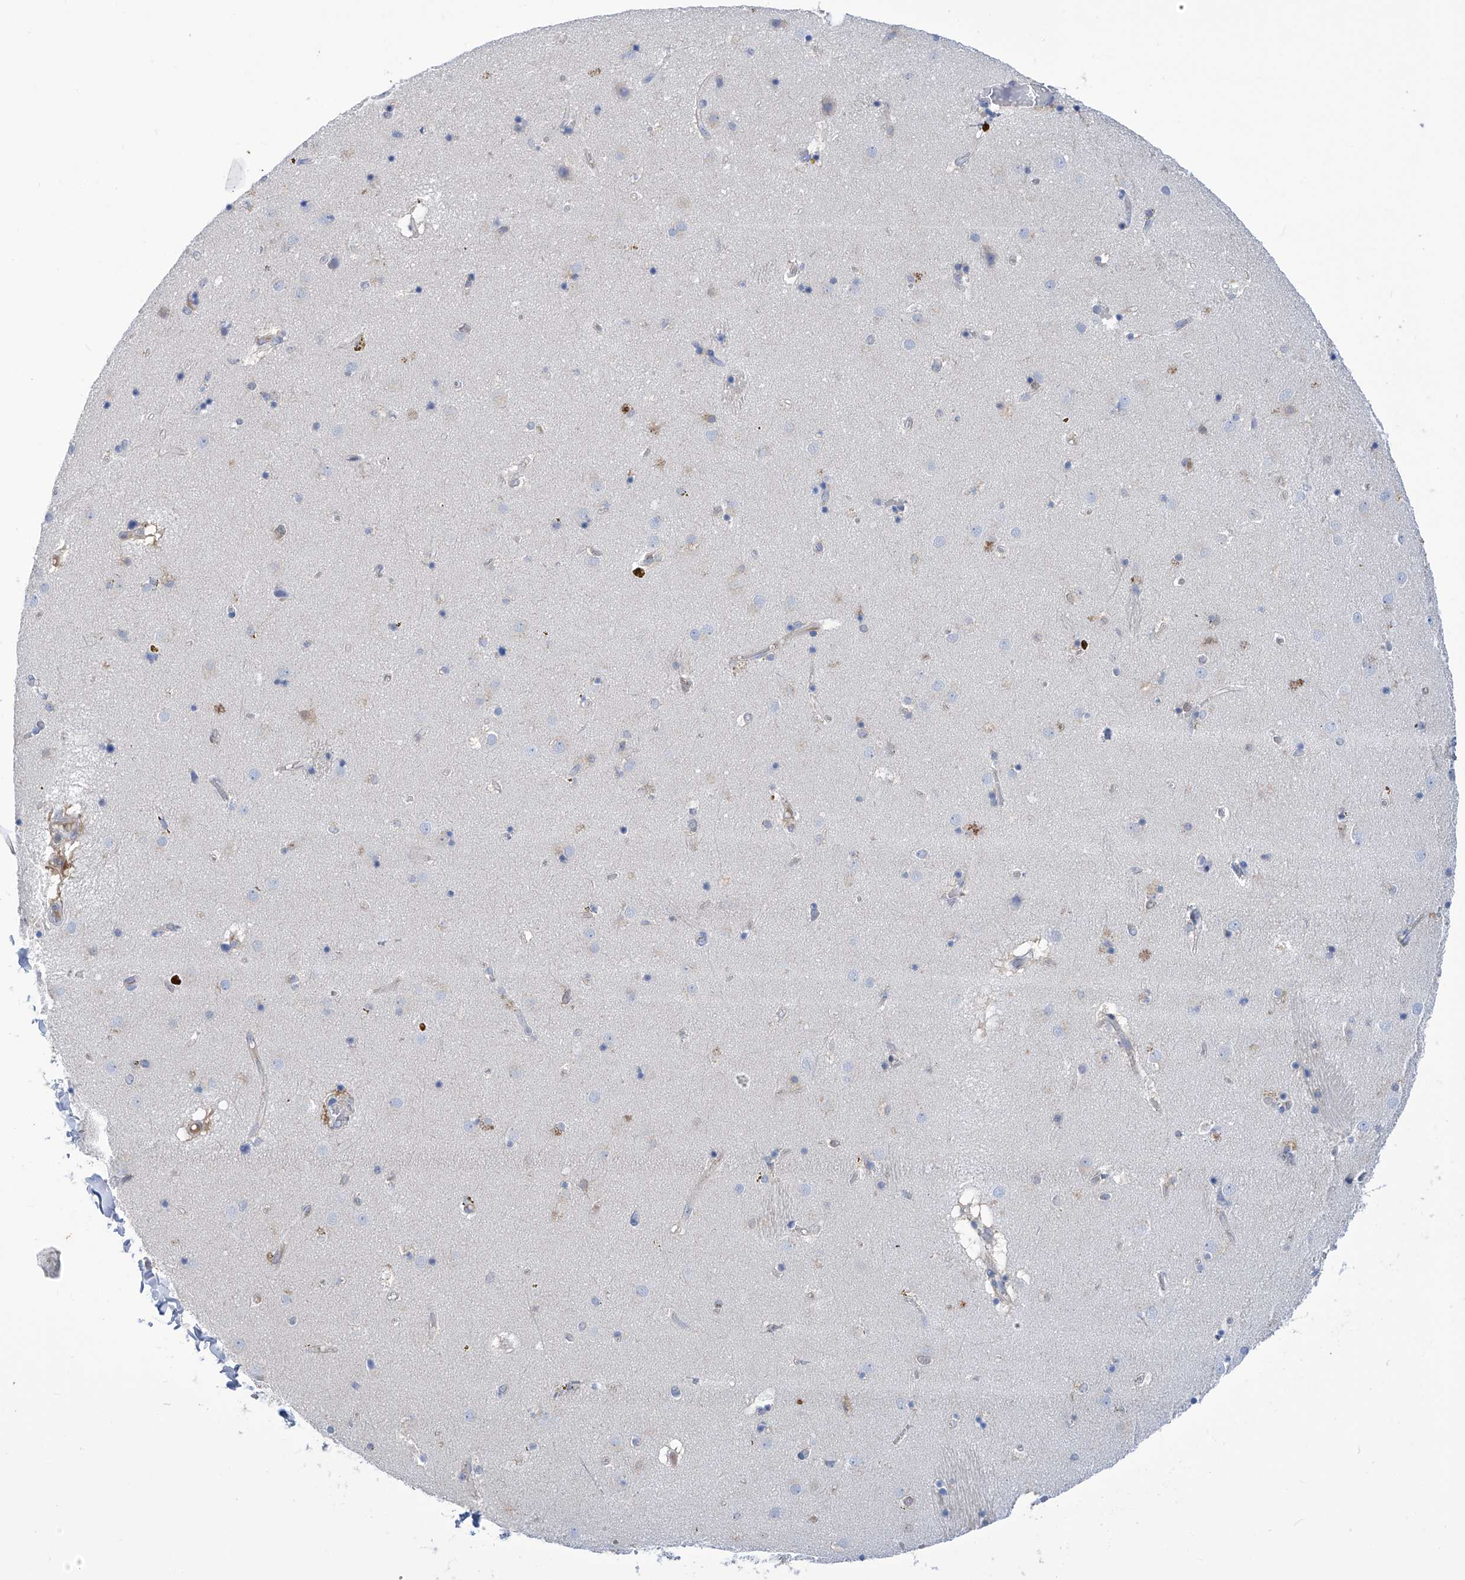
{"staining": {"intensity": "negative", "quantity": "none", "location": "none"}, "tissue": "caudate", "cell_type": "Glial cells", "image_type": "normal", "snomed": [{"axis": "morphology", "description": "Normal tissue, NOS"}, {"axis": "topography", "description": "Lateral ventricle wall"}], "caption": "IHC histopathology image of normal caudate stained for a protein (brown), which reveals no positivity in glial cells.", "gene": "PGM3", "patient": {"sex": "male", "age": 70}}